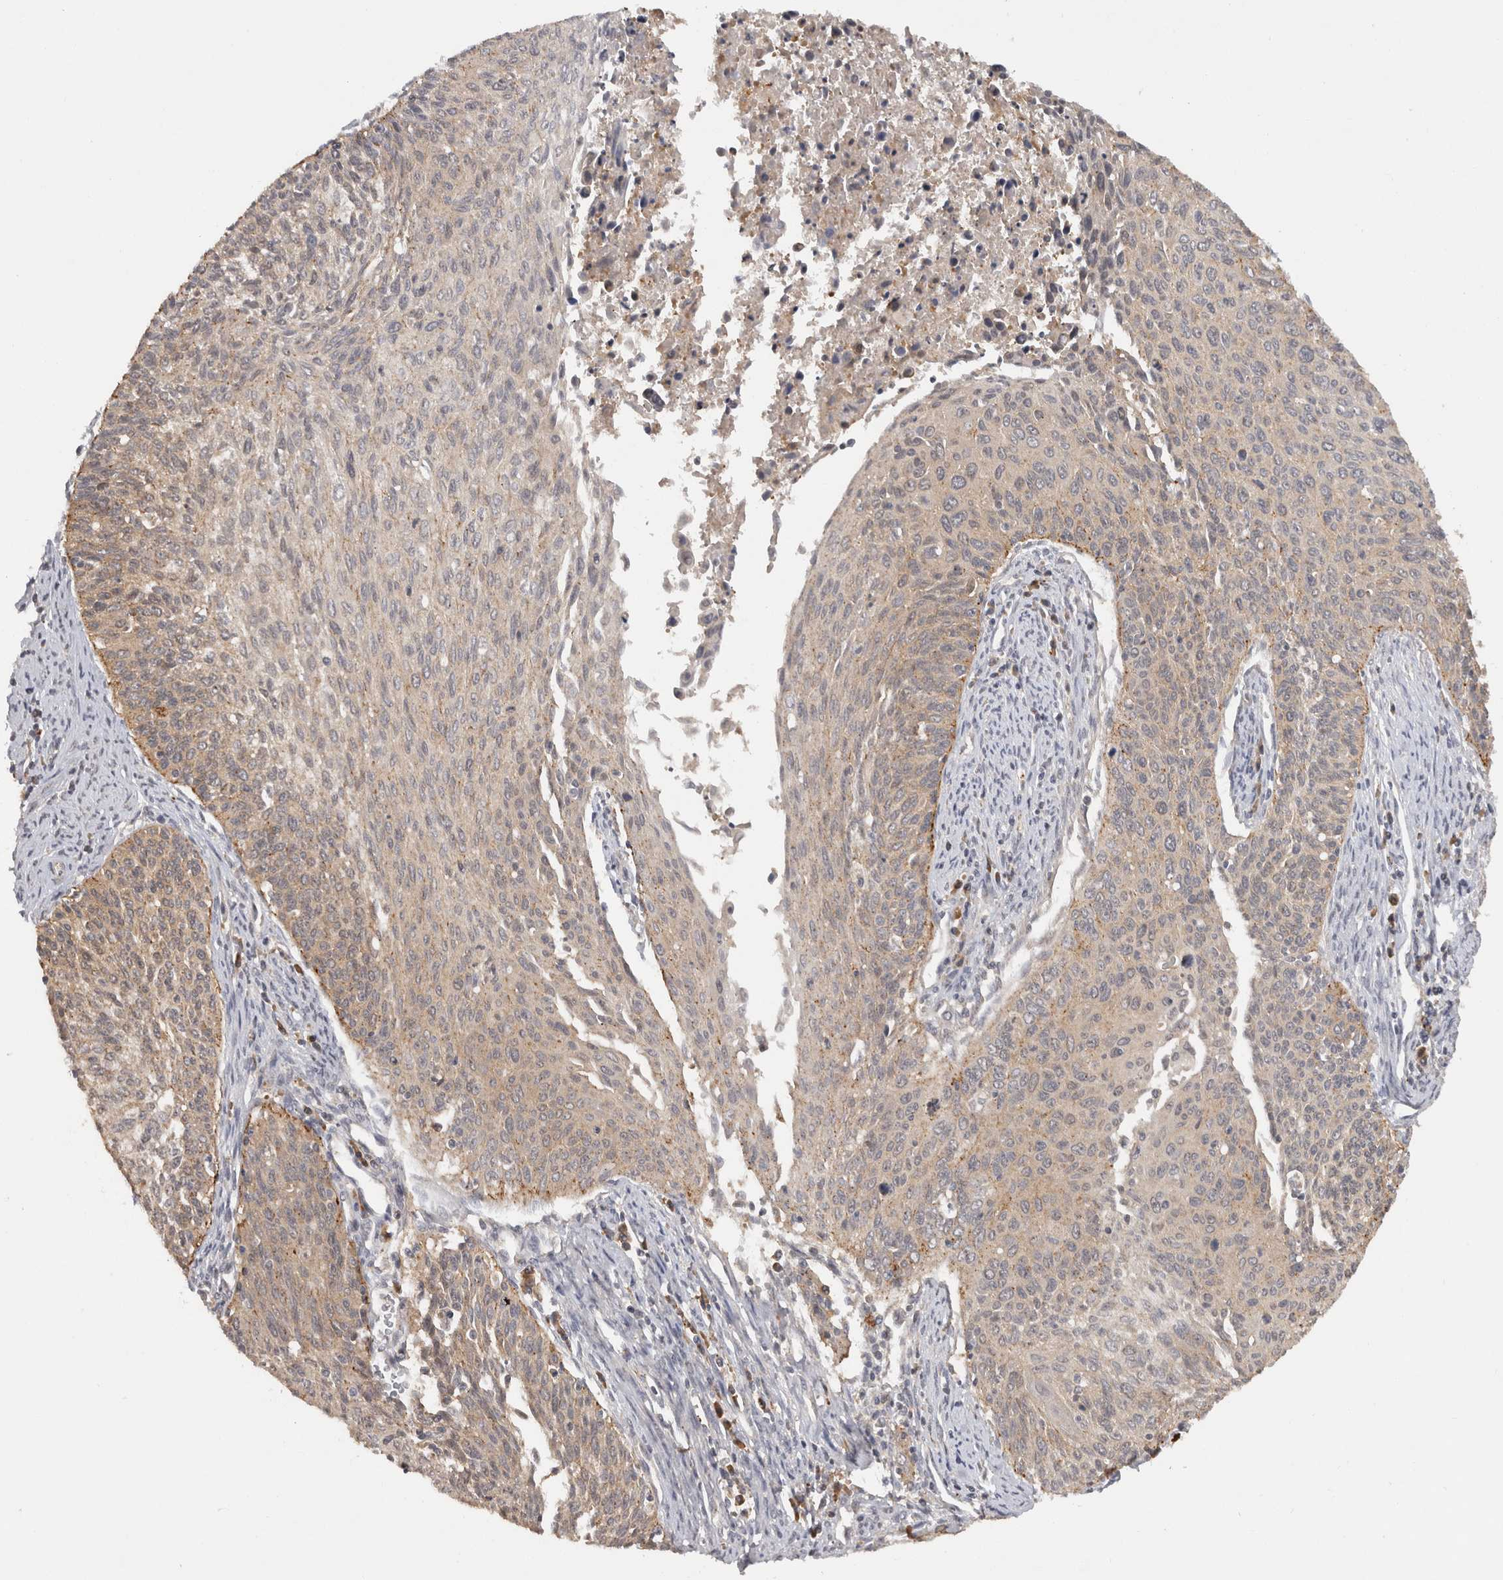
{"staining": {"intensity": "weak", "quantity": "25%-75%", "location": "cytoplasmic/membranous"}, "tissue": "cervical cancer", "cell_type": "Tumor cells", "image_type": "cancer", "snomed": [{"axis": "morphology", "description": "Squamous cell carcinoma, NOS"}, {"axis": "topography", "description": "Cervix"}], "caption": "DAB (3,3'-diaminobenzidine) immunohistochemical staining of squamous cell carcinoma (cervical) reveals weak cytoplasmic/membranous protein expression in about 25%-75% of tumor cells. The staining was performed using DAB, with brown indicating positive protein expression. Nuclei are stained blue with hematoxylin.", "gene": "ACAT2", "patient": {"sex": "female", "age": 55}}